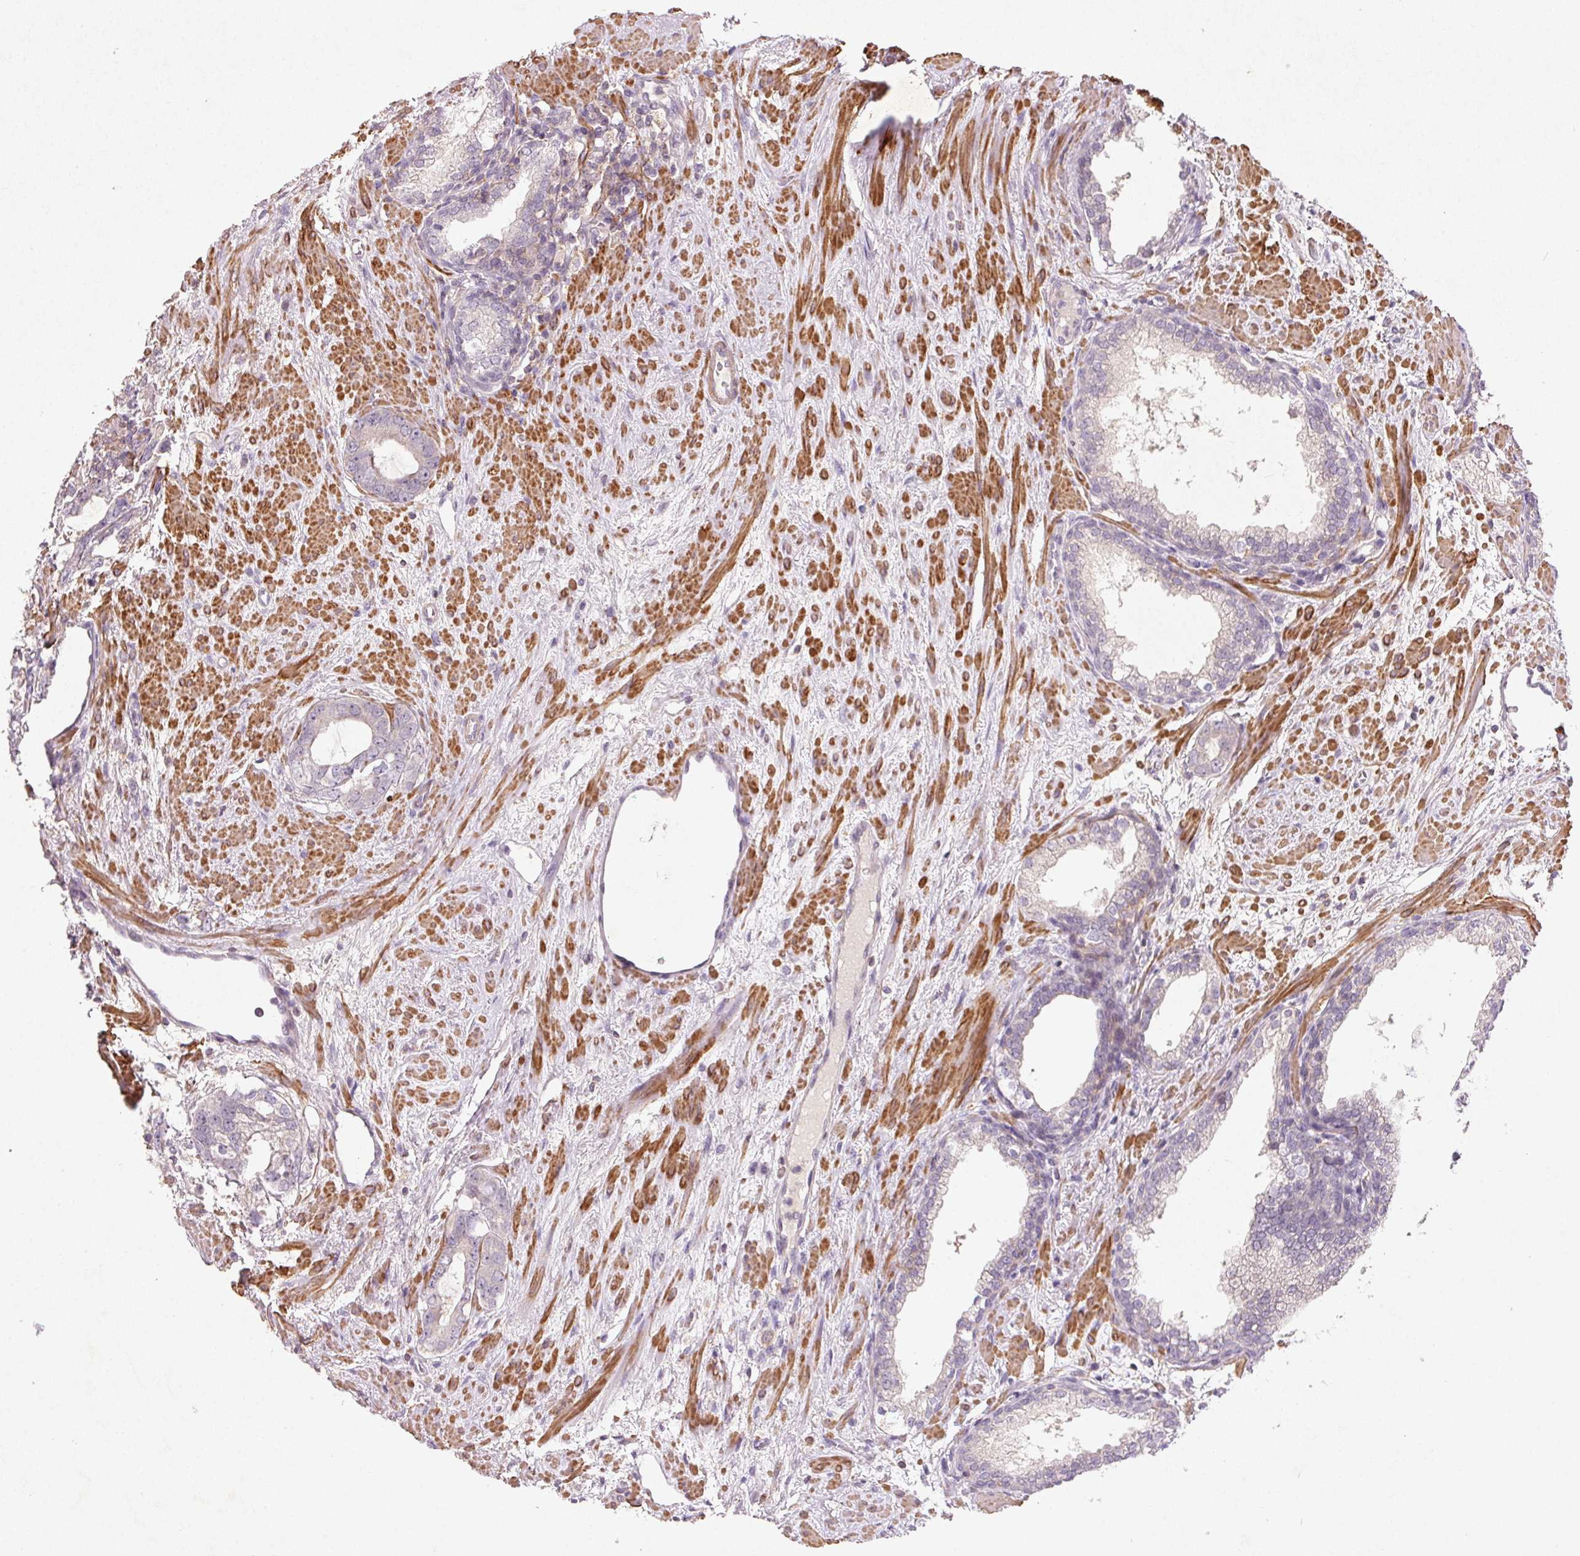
{"staining": {"intensity": "weak", "quantity": "<25%", "location": "cytoplasmic/membranous"}, "tissue": "prostate cancer", "cell_type": "Tumor cells", "image_type": "cancer", "snomed": [{"axis": "morphology", "description": "Adenocarcinoma, High grade"}, {"axis": "topography", "description": "Prostate"}], "caption": "Human prostate cancer (high-grade adenocarcinoma) stained for a protein using immunohistochemistry displays no staining in tumor cells.", "gene": "KCNK15", "patient": {"sex": "male", "age": 75}}